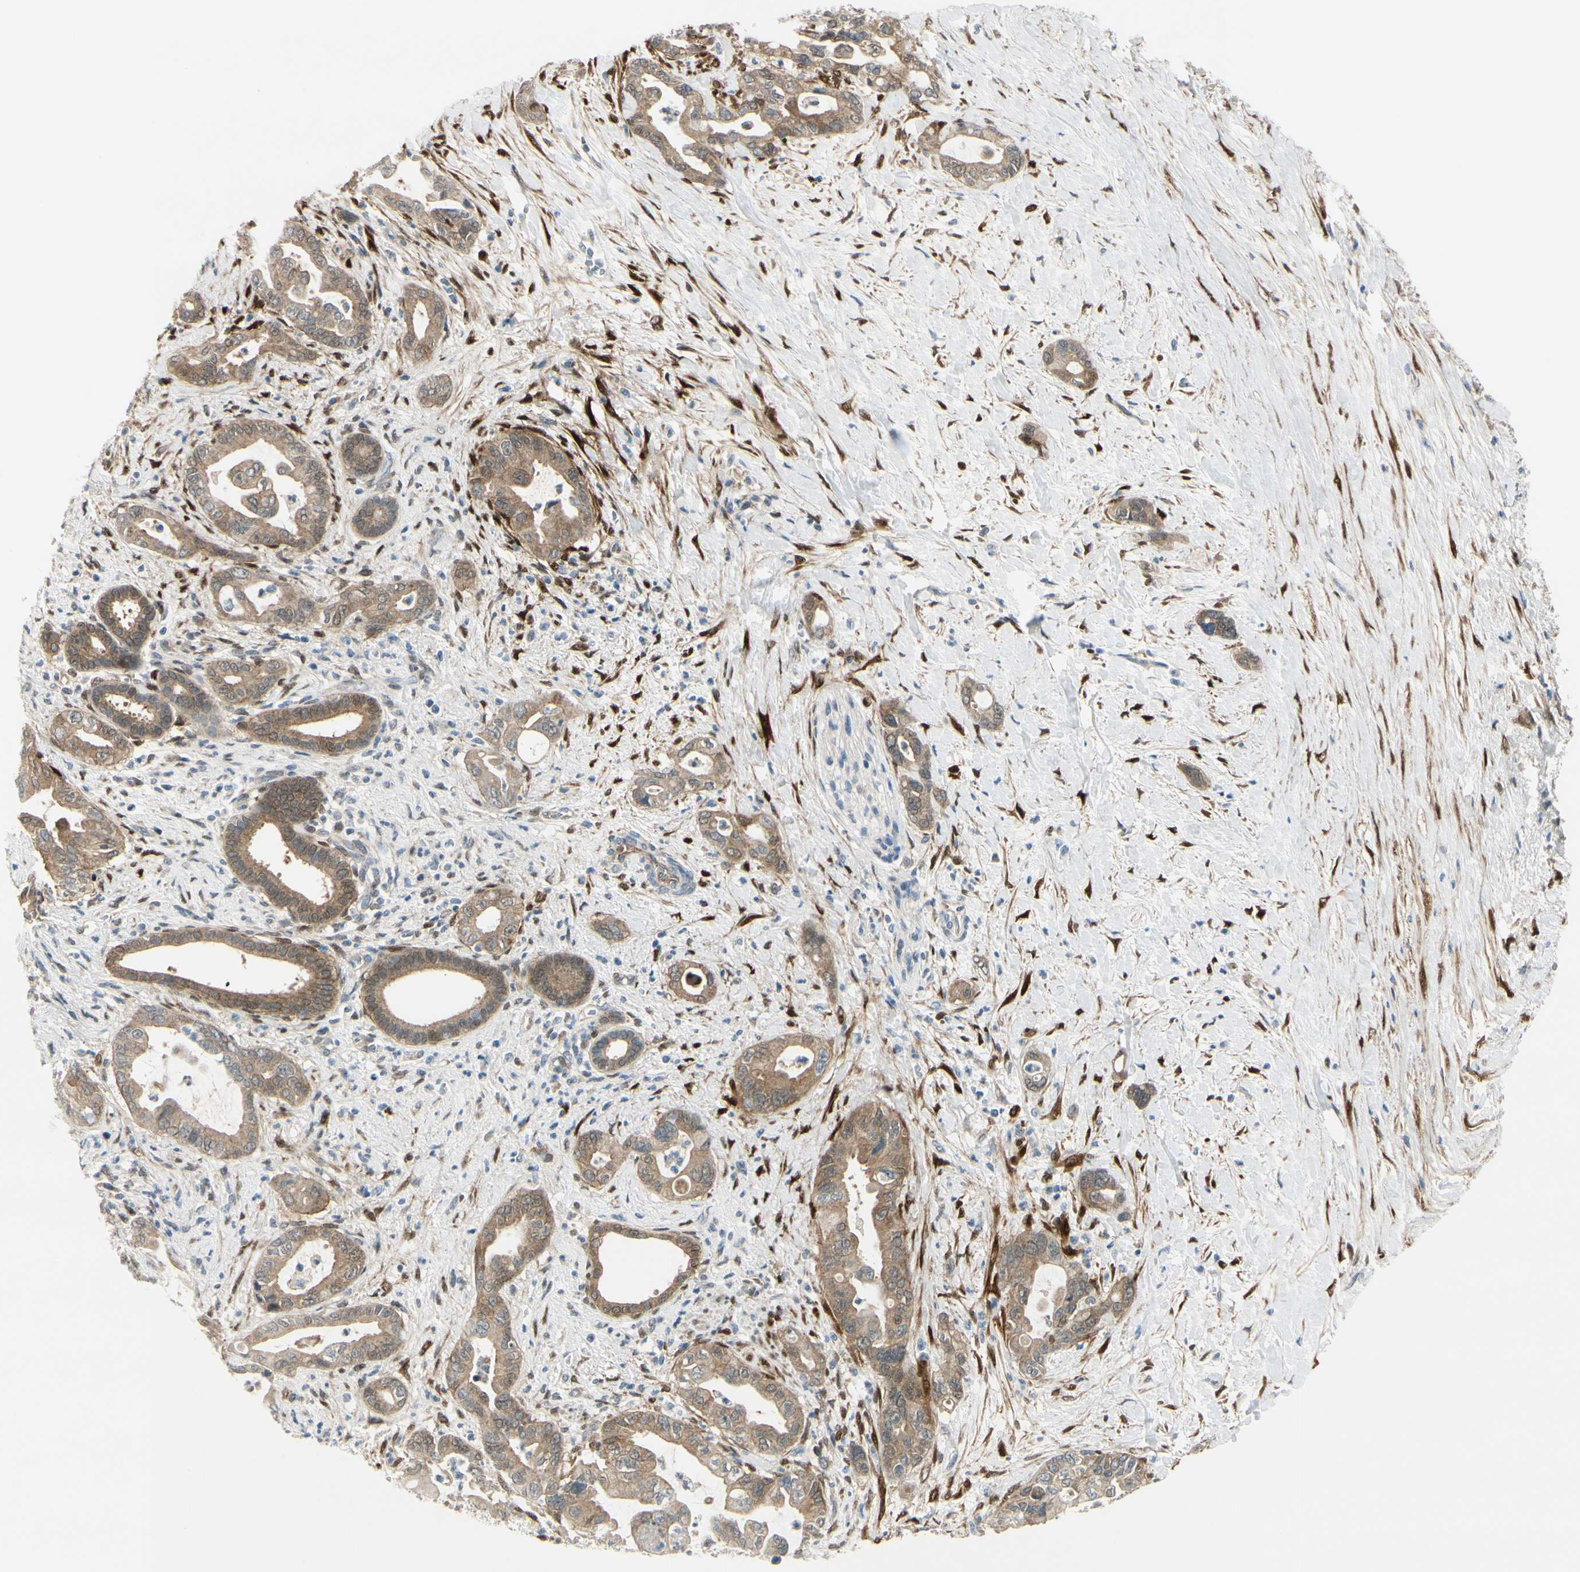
{"staining": {"intensity": "weak", "quantity": ">75%", "location": "cytoplasmic/membranous"}, "tissue": "pancreatic cancer", "cell_type": "Tumor cells", "image_type": "cancer", "snomed": [{"axis": "morphology", "description": "Adenocarcinoma, NOS"}, {"axis": "topography", "description": "Pancreas"}], "caption": "Immunohistochemistry (IHC) photomicrograph of neoplastic tissue: human adenocarcinoma (pancreatic) stained using immunohistochemistry (IHC) reveals low levels of weak protein expression localized specifically in the cytoplasmic/membranous of tumor cells, appearing as a cytoplasmic/membranous brown color.", "gene": "FHL2", "patient": {"sex": "male", "age": 70}}